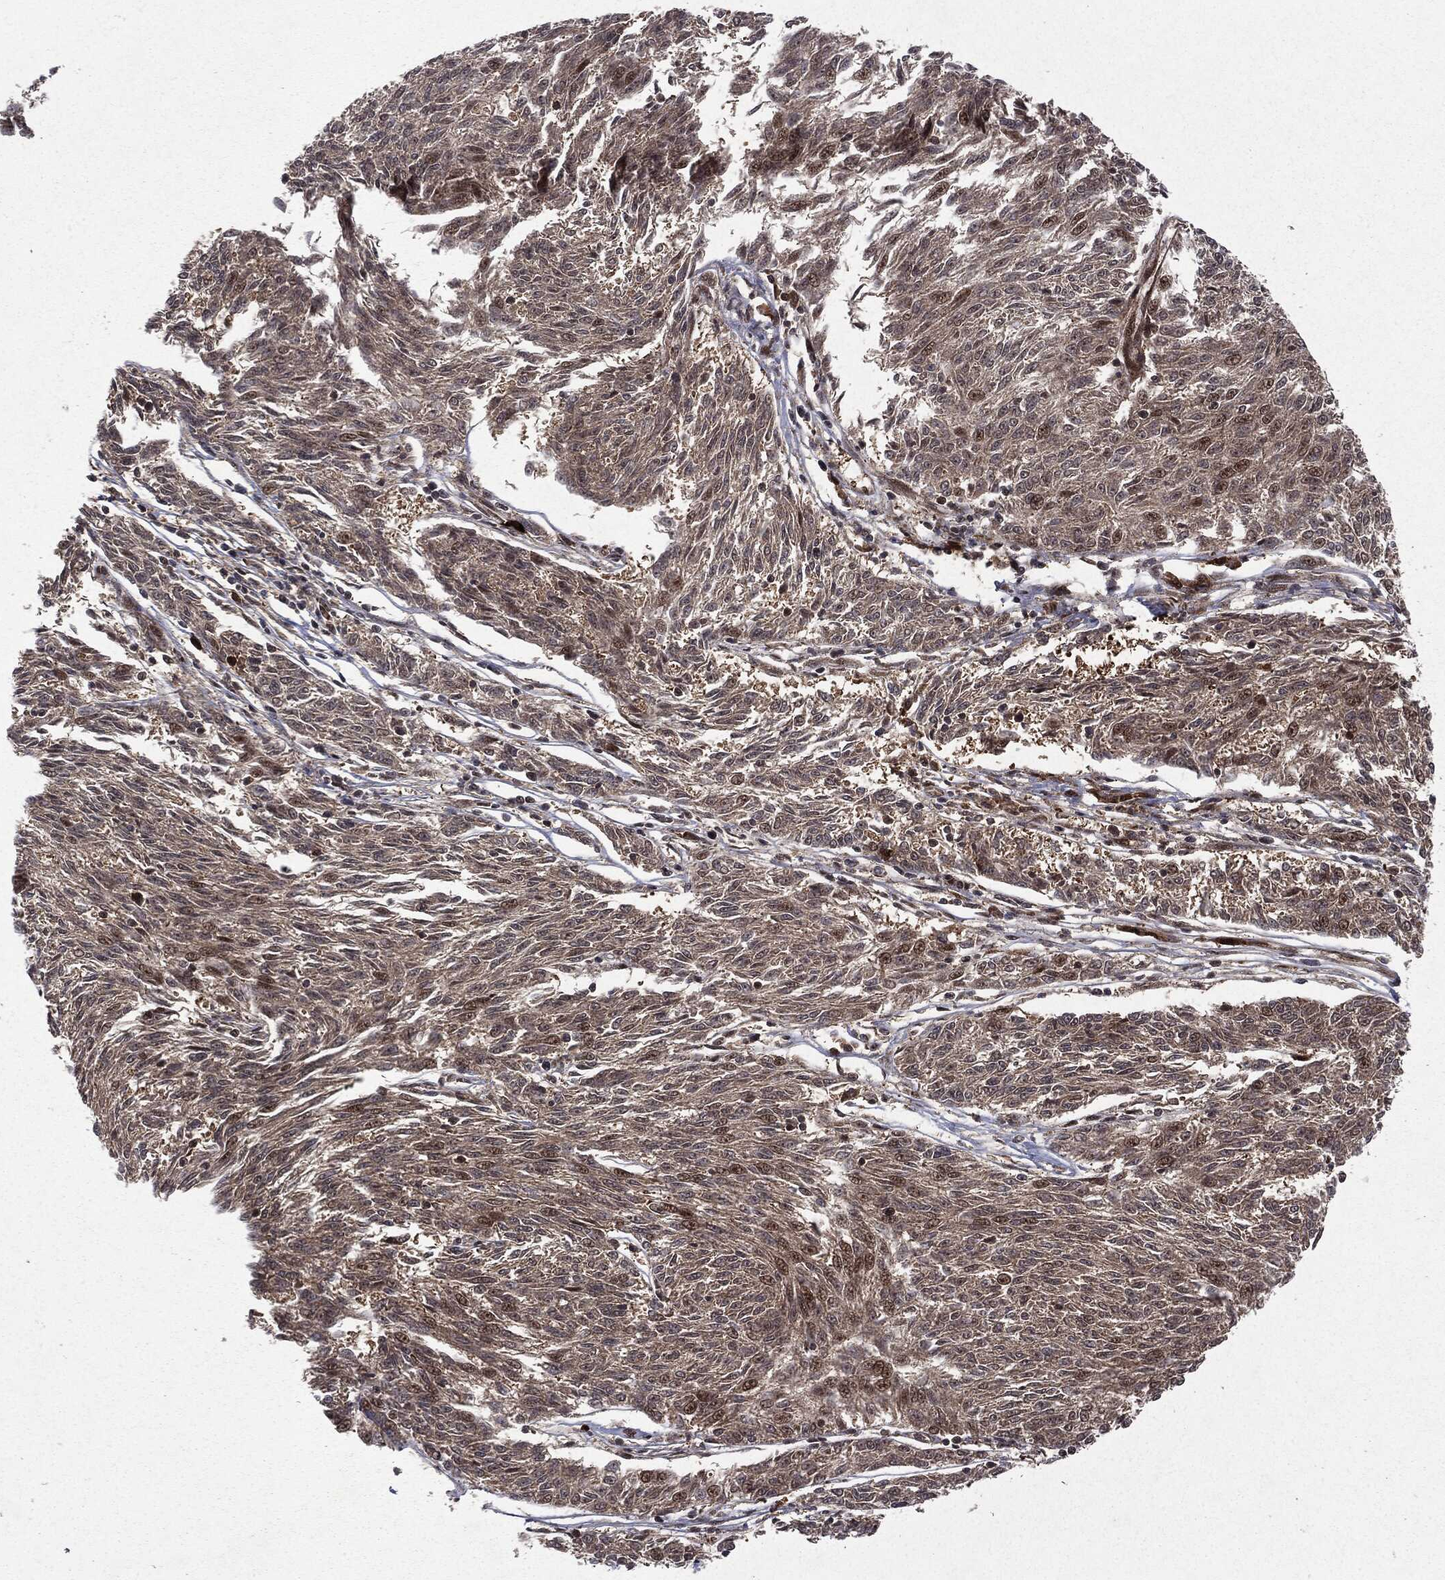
{"staining": {"intensity": "negative", "quantity": "none", "location": "none"}, "tissue": "melanoma", "cell_type": "Tumor cells", "image_type": "cancer", "snomed": [{"axis": "morphology", "description": "Malignant melanoma, NOS"}, {"axis": "topography", "description": "Skin"}], "caption": "Malignant melanoma was stained to show a protein in brown. There is no significant staining in tumor cells. Nuclei are stained in blue.", "gene": "OTUB1", "patient": {"sex": "female", "age": 72}}